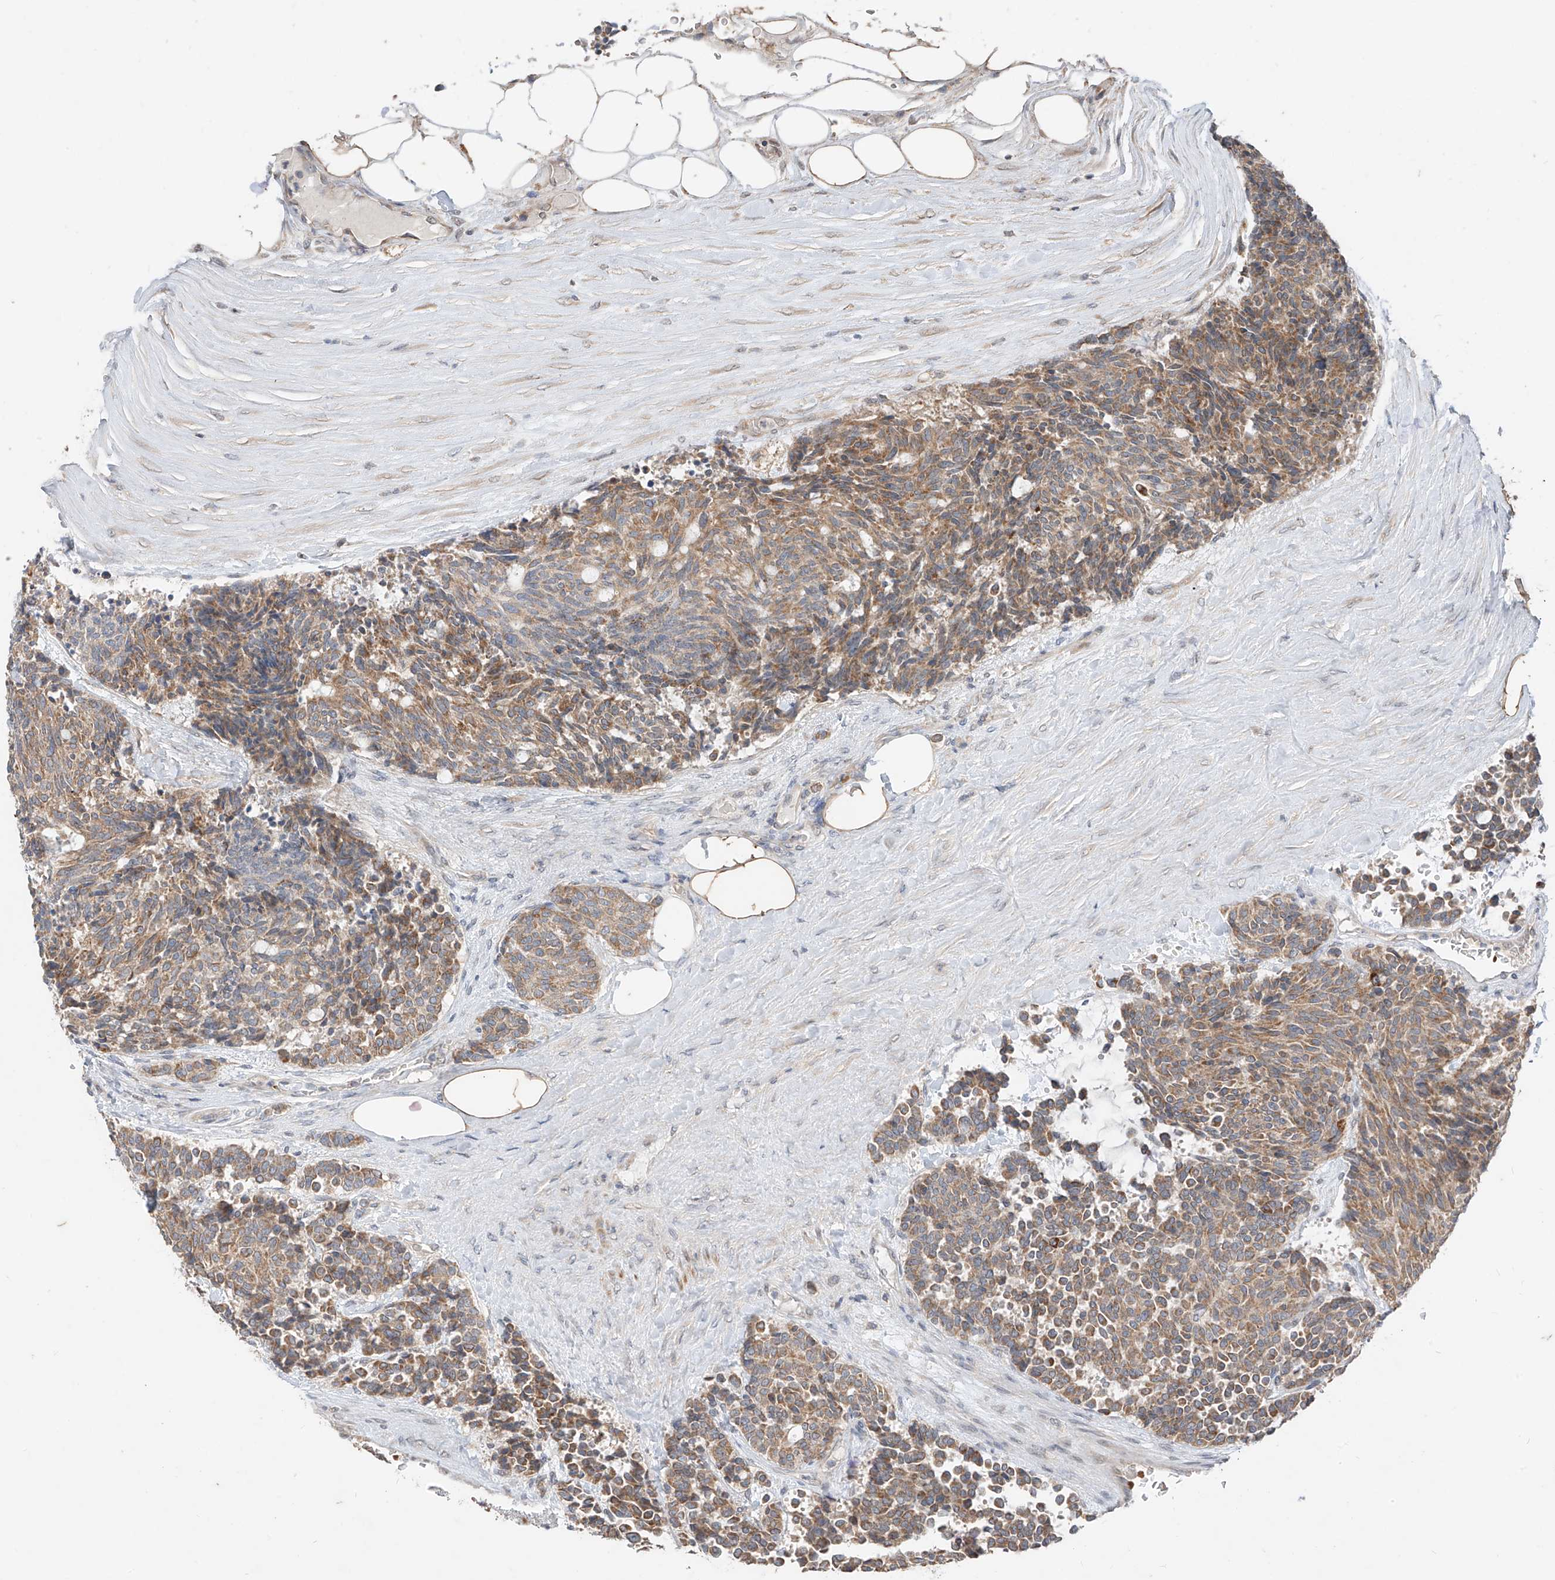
{"staining": {"intensity": "moderate", "quantity": ">75%", "location": "cytoplasmic/membranous"}, "tissue": "carcinoid", "cell_type": "Tumor cells", "image_type": "cancer", "snomed": [{"axis": "morphology", "description": "Carcinoid, malignant, NOS"}, {"axis": "topography", "description": "Pancreas"}], "caption": "DAB immunohistochemical staining of carcinoid reveals moderate cytoplasmic/membranous protein staining in about >75% of tumor cells. The staining is performed using DAB brown chromogen to label protein expression. The nuclei are counter-stained blue using hematoxylin.", "gene": "MTUS2", "patient": {"sex": "female", "age": 54}}